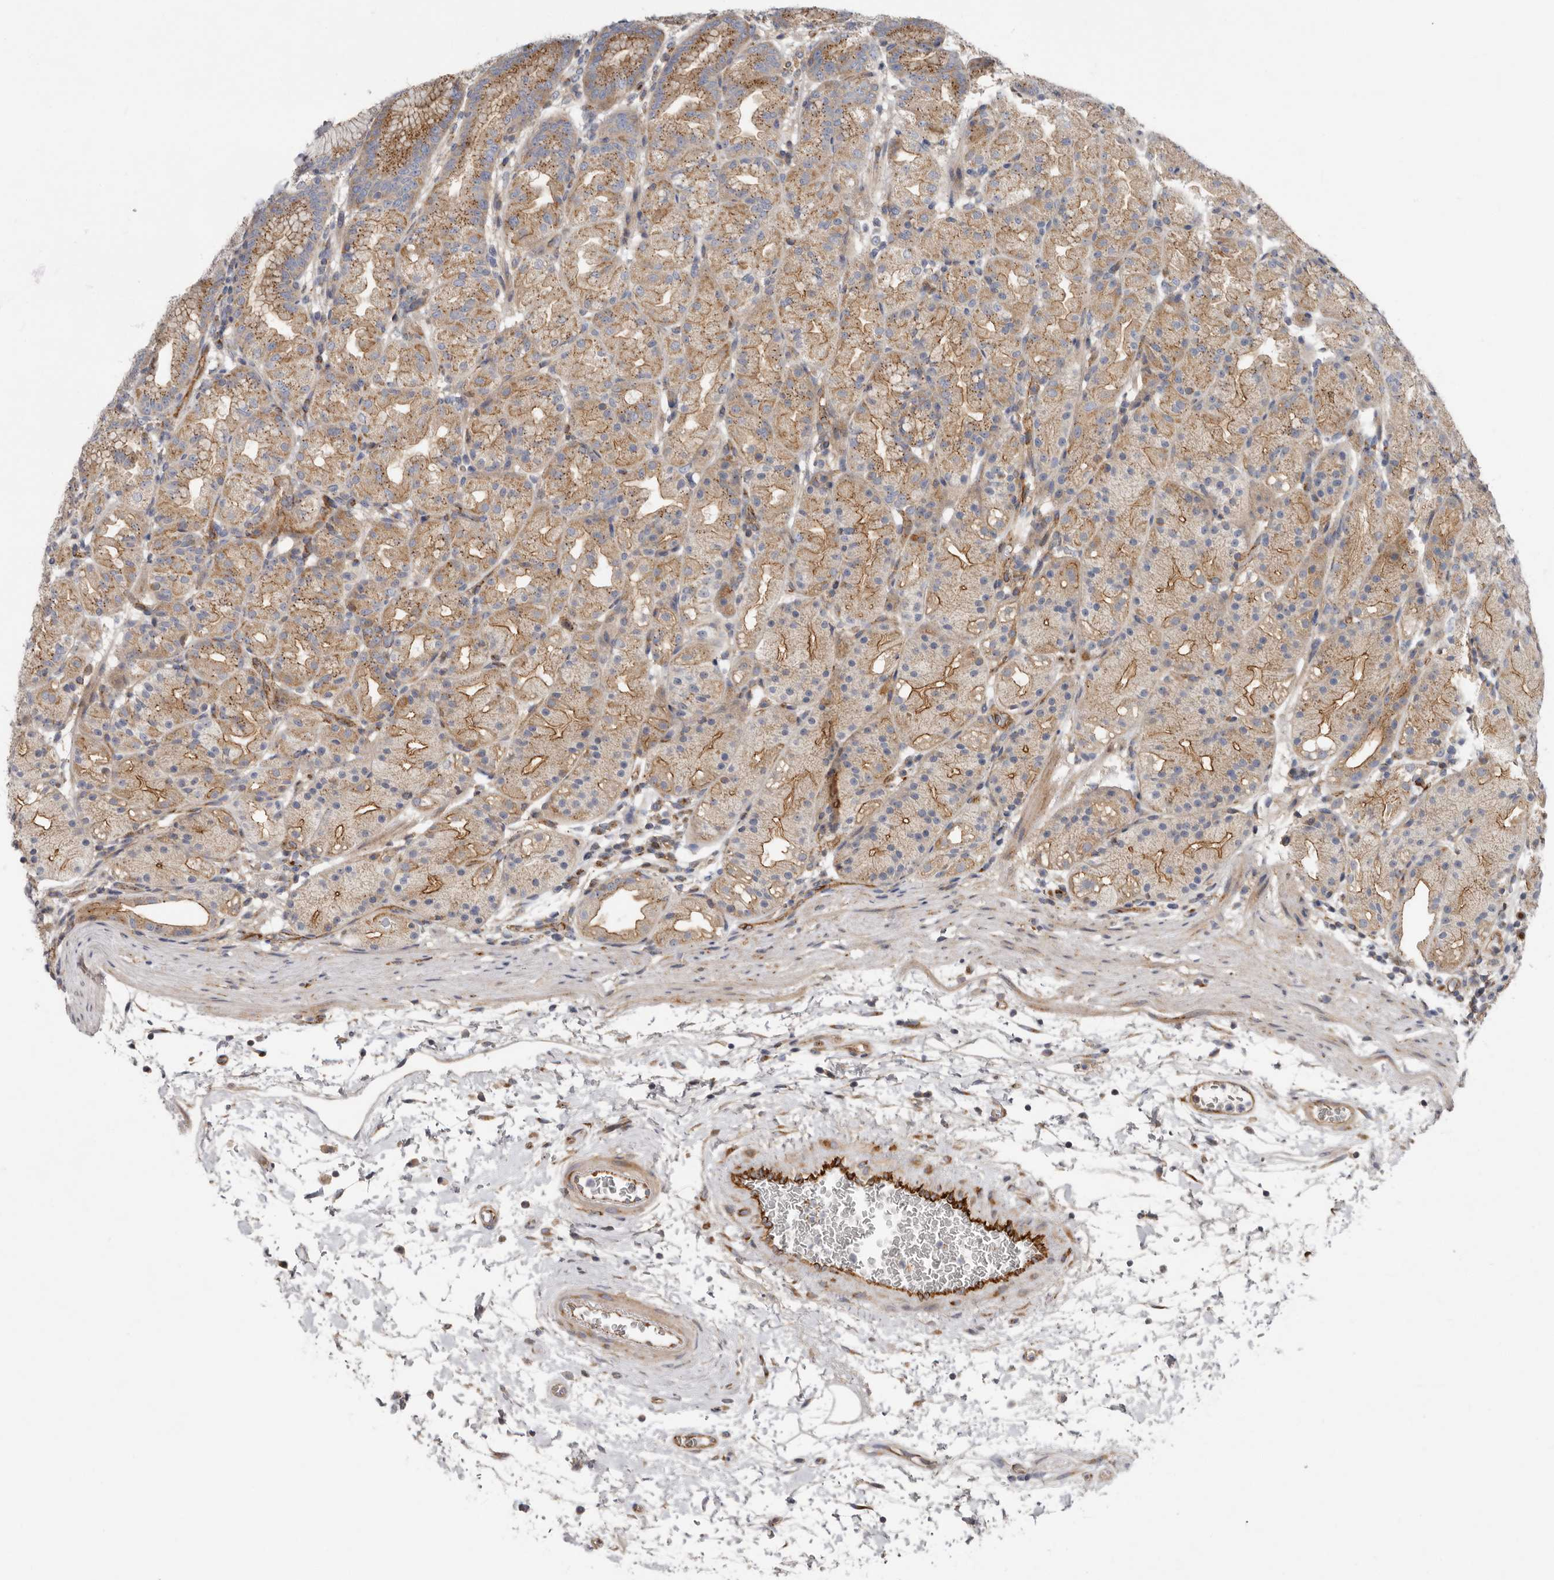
{"staining": {"intensity": "moderate", "quantity": ">75%", "location": "cytoplasmic/membranous"}, "tissue": "stomach", "cell_type": "Glandular cells", "image_type": "normal", "snomed": [{"axis": "morphology", "description": "Normal tissue, NOS"}, {"axis": "topography", "description": "Stomach, upper"}], "caption": "Stomach stained with IHC reveals moderate cytoplasmic/membranous staining in about >75% of glandular cells. (DAB (3,3'-diaminobenzidine) IHC, brown staining for protein, blue staining for nuclei).", "gene": "LUZP1", "patient": {"sex": "male", "age": 48}}